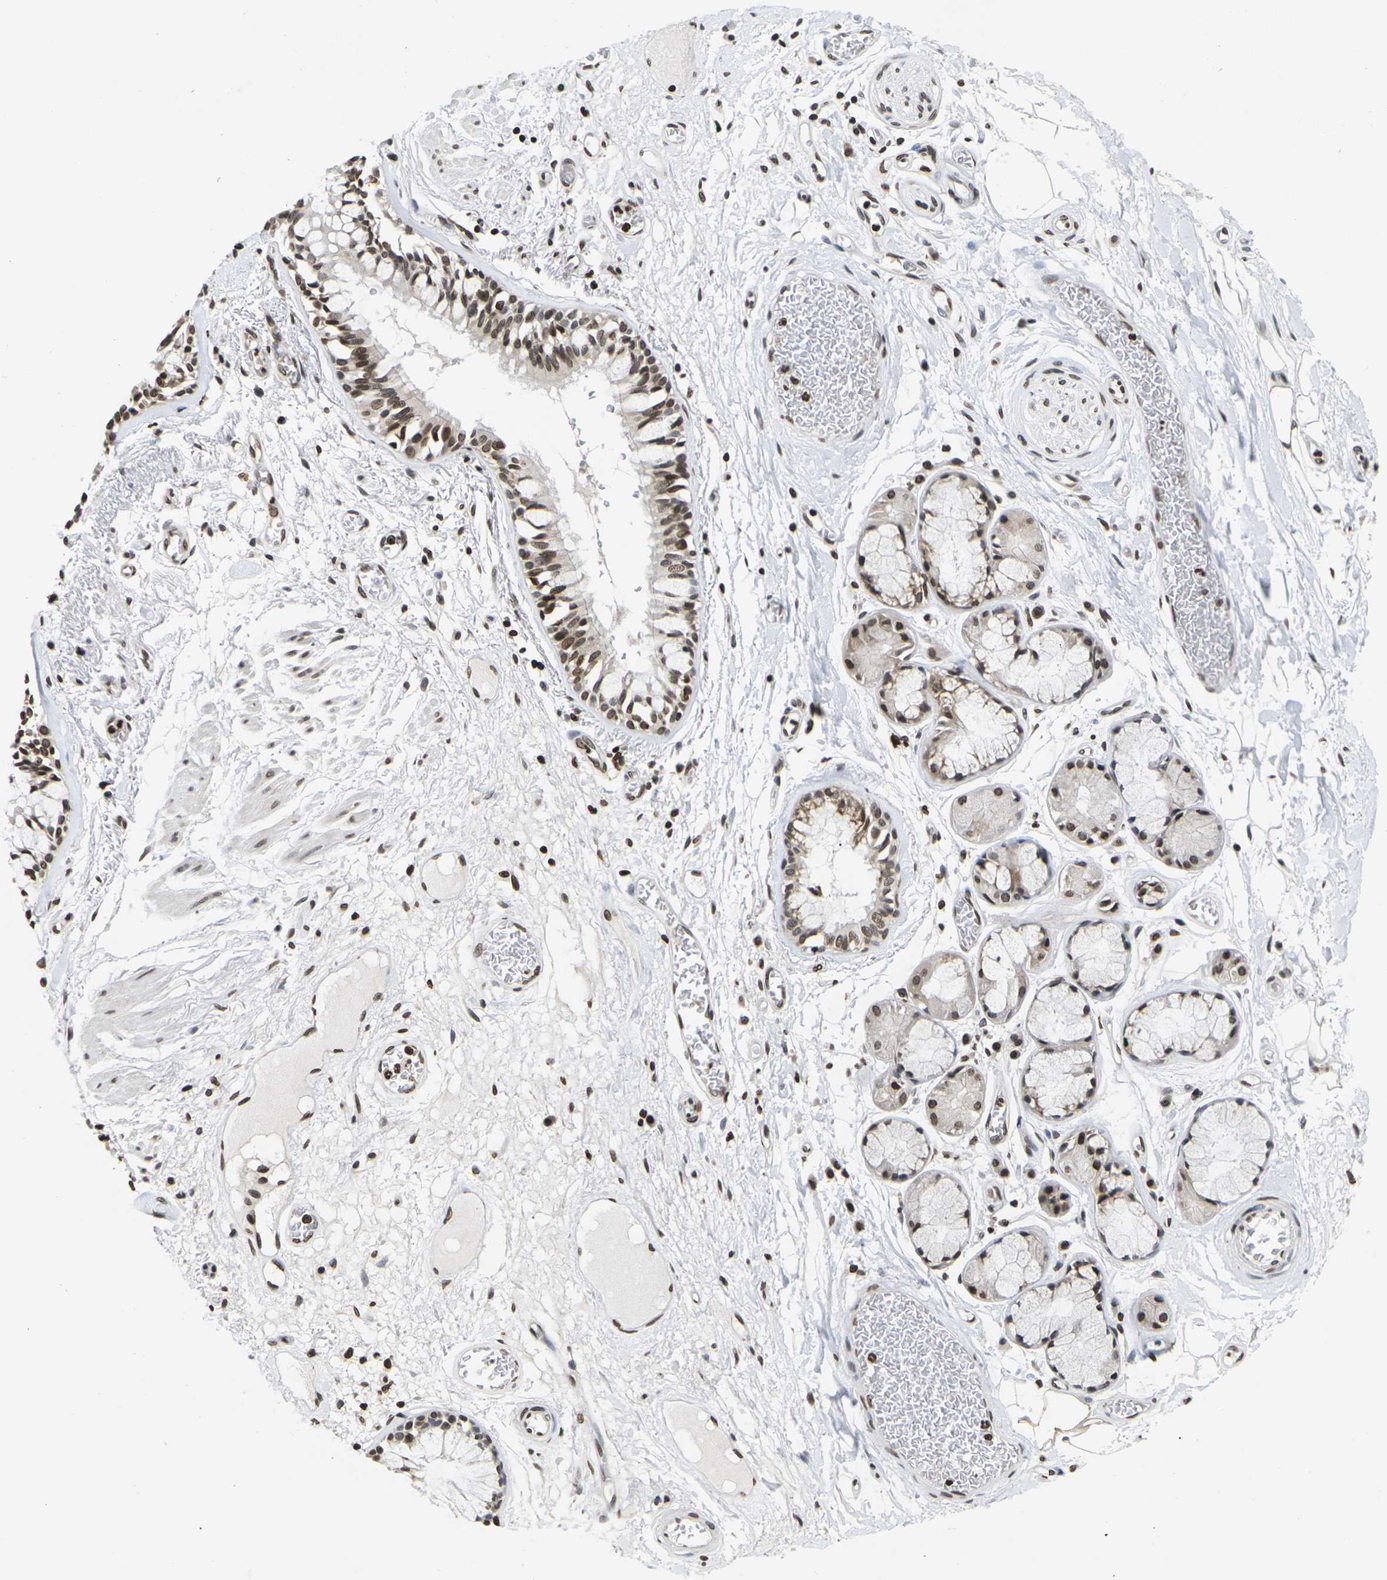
{"staining": {"intensity": "moderate", "quantity": ">75%", "location": "nuclear"}, "tissue": "bronchus", "cell_type": "Respiratory epithelial cells", "image_type": "normal", "snomed": [{"axis": "morphology", "description": "Normal tissue, NOS"}, {"axis": "topography", "description": "Bronchus"}], "caption": "Approximately >75% of respiratory epithelial cells in benign bronchus display moderate nuclear protein positivity as visualized by brown immunohistochemical staining.", "gene": "ETV5", "patient": {"sex": "male", "age": 66}}